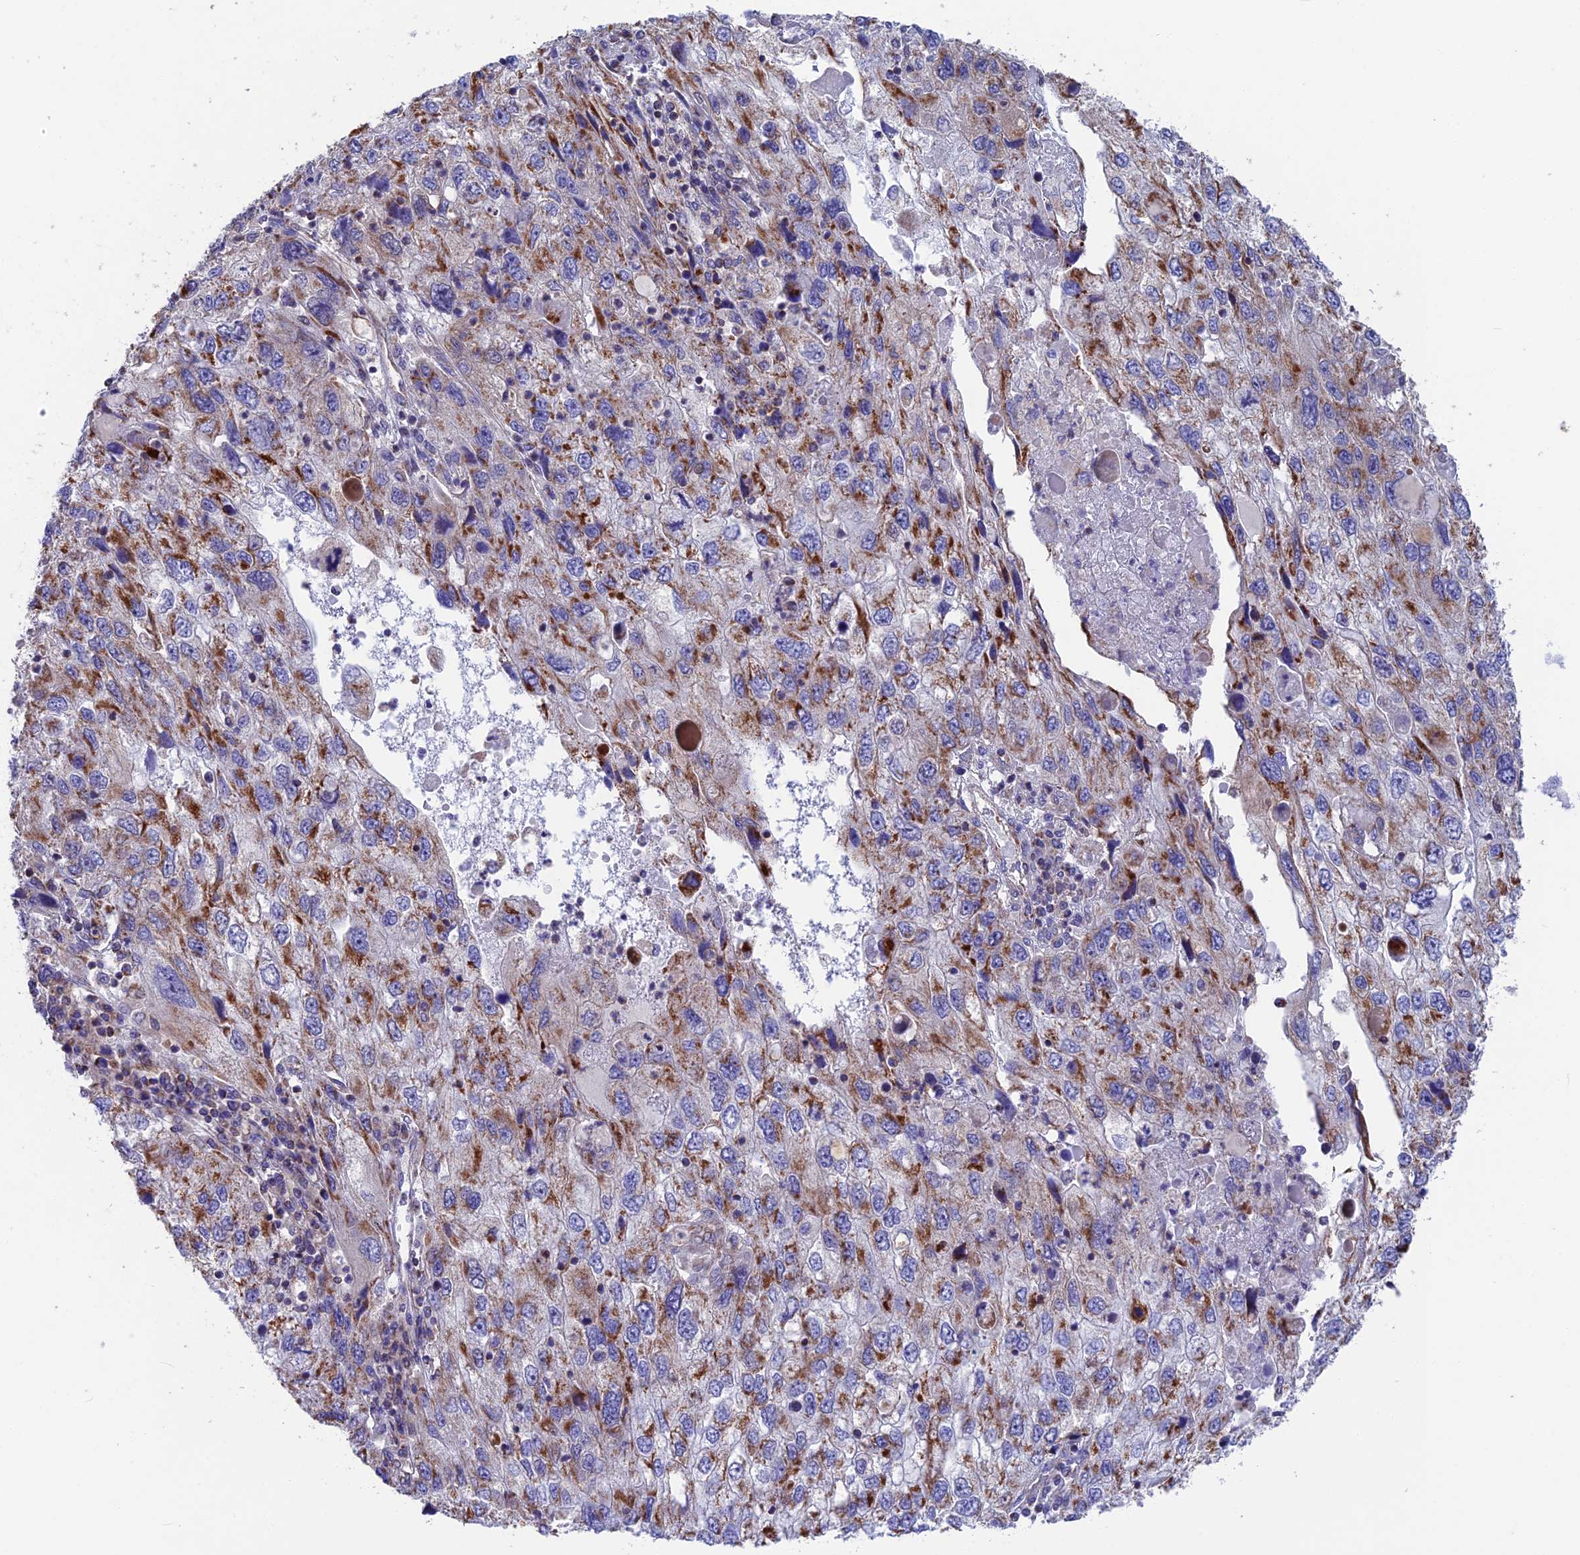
{"staining": {"intensity": "moderate", "quantity": "25%-75%", "location": "cytoplasmic/membranous"}, "tissue": "endometrial cancer", "cell_type": "Tumor cells", "image_type": "cancer", "snomed": [{"axis": "morphology", "description": "Adenocarcinoma, NOS"}, {"axis": "topography", "description": "Endometrium"}], "caption": "Adenocarcinoma (endometrial) tissue demonstrates moderate cytoplasmic/membranous expression in about 25%-75% of tumor cells", "gene": "CS", "patient": {"sex": "female", "age": 49}}